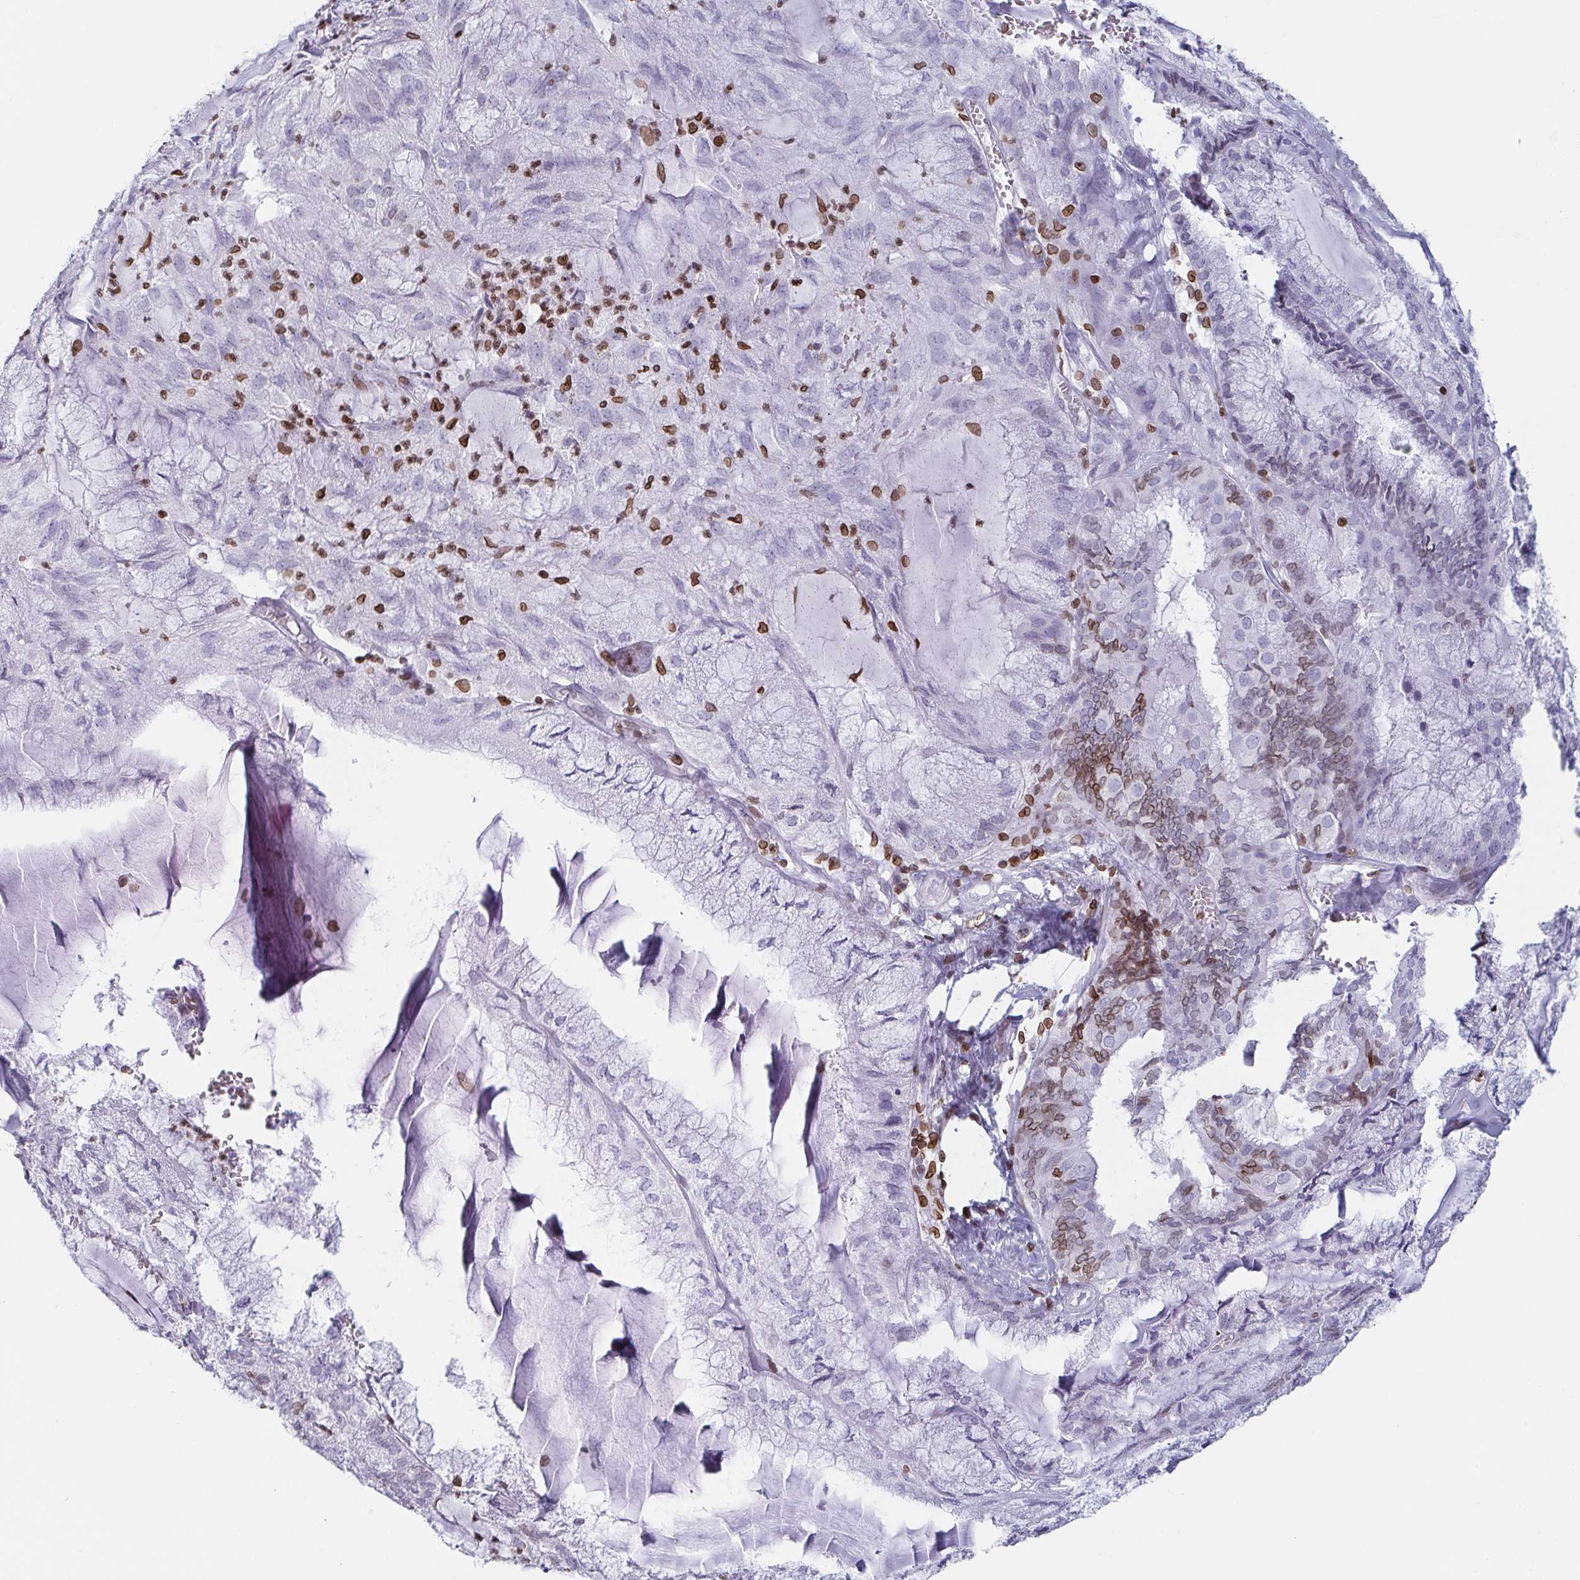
{"staining": {"intensity": "moderate", "quantity": "<25%", "location": "cytoplasmic/membranous,nuclear"}, "tissue": "endometrial cancer", "cell_type": "Tumor cells", "image_type": "cancer", "snomed": [{"axis": "morphology", "description": "Carcinoma, NOS"}, {"axis": "topography", "description": "Endometrium"}], "caption": "A brown stain shows moderate cytoplasmic/membranous and nuclear expression of a protein in human endometrial cancer (carcinoma) tumor cells.", "gene": "BTBD7", "patient": {"sex": "female", "age": 62}}